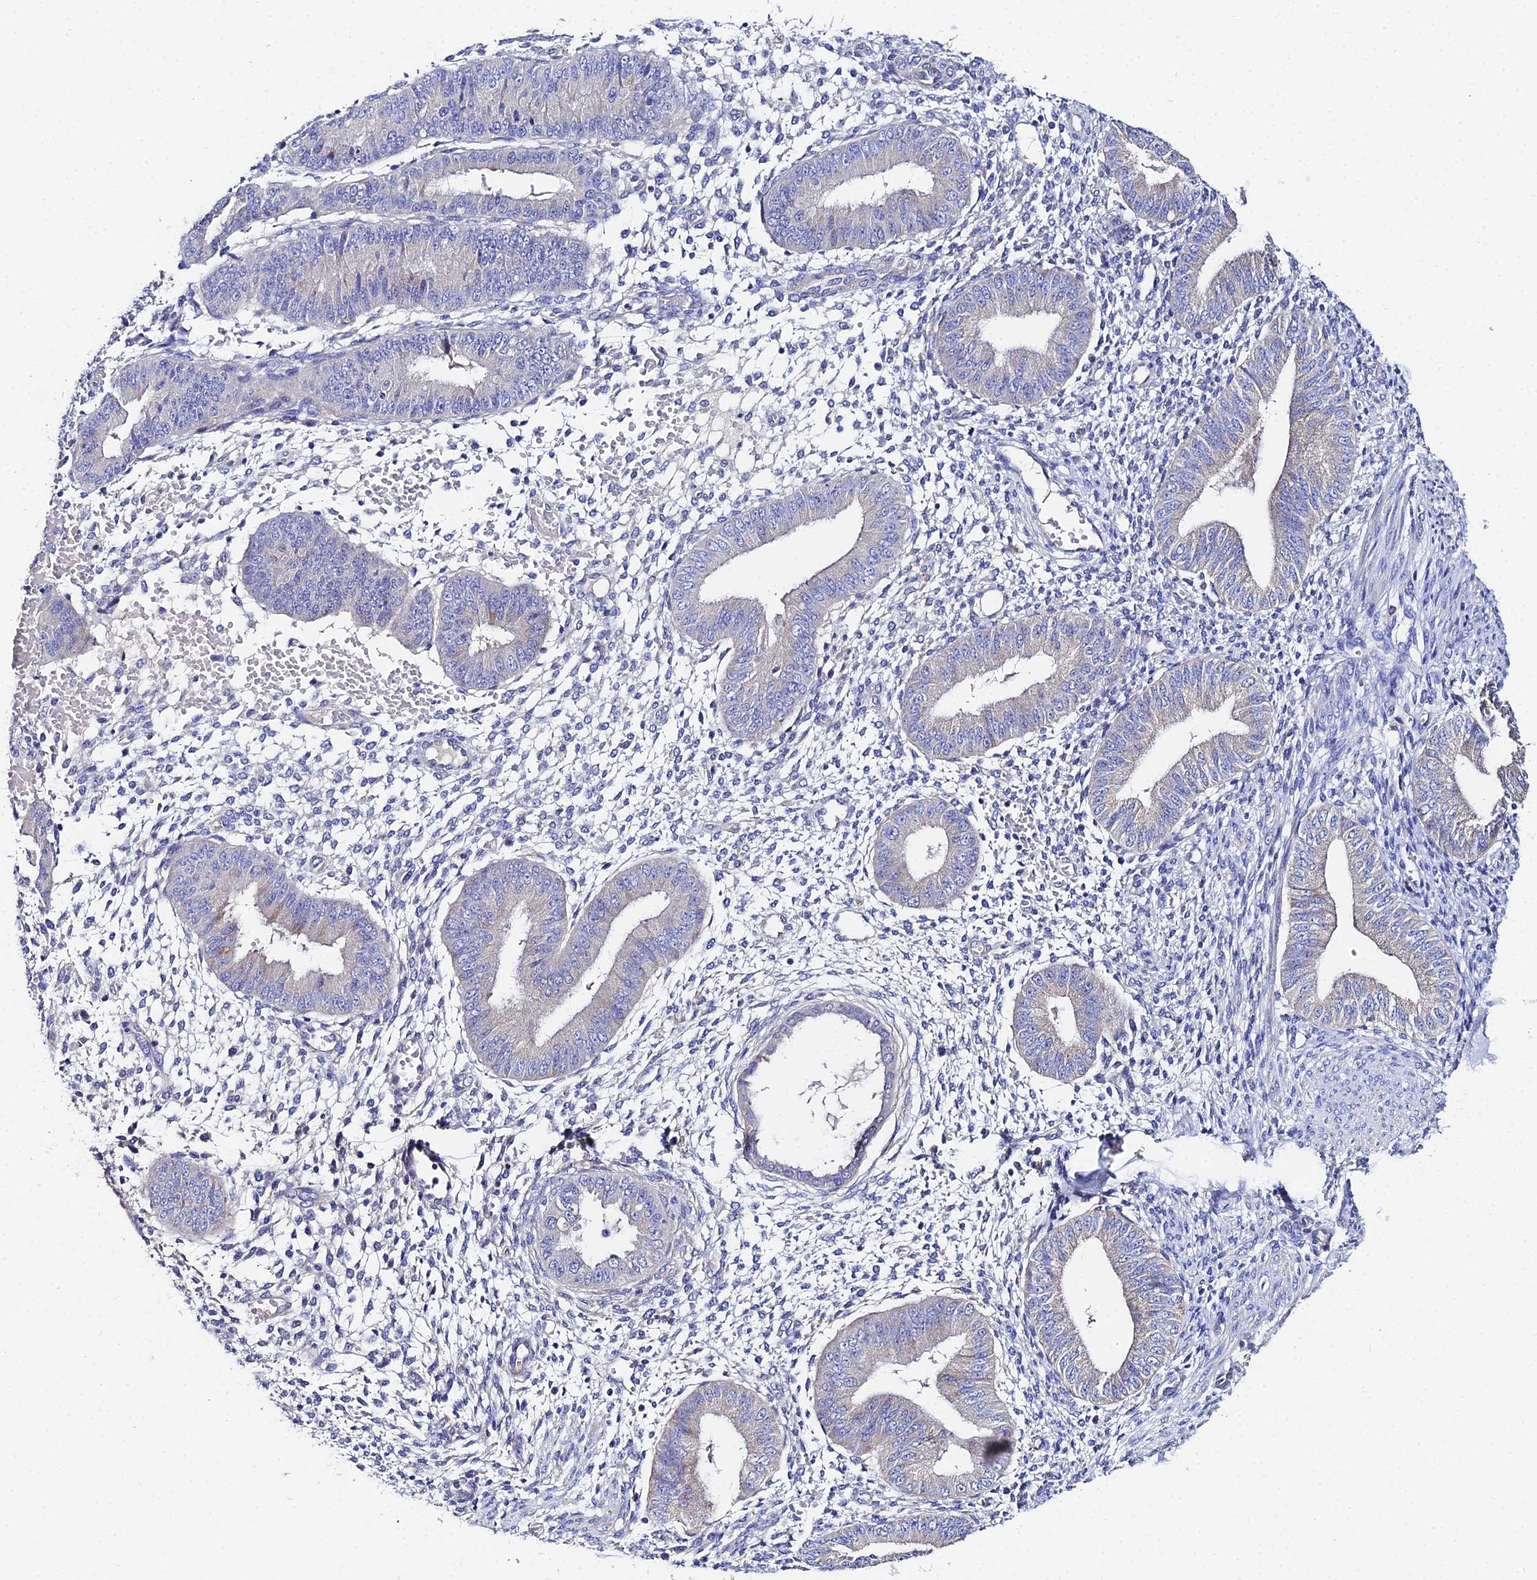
{"staining": {"intensity": "negative", "quantity": "none", "location": "none"}, "tissue": "endometrium", "cell_type": "Cells in endometrial stroma", "image_type": "normal", "snomed": [{"axis": "morphology", "description": "Normal tissue, NOS"}, {"axis": "topography", "description": "Endometrium"}], "caption": "The micrograph demonstrates no staining of cells in endometrial stroma in unremarkable endometrium. Brightfield microscopy of immunohistochemistry (IHC) stained with DAB (brown) and hematoxylin (blue), captured at high magnification.", "gene": "UBE2L3", "patient": {"sex": "female", "age": 49}}